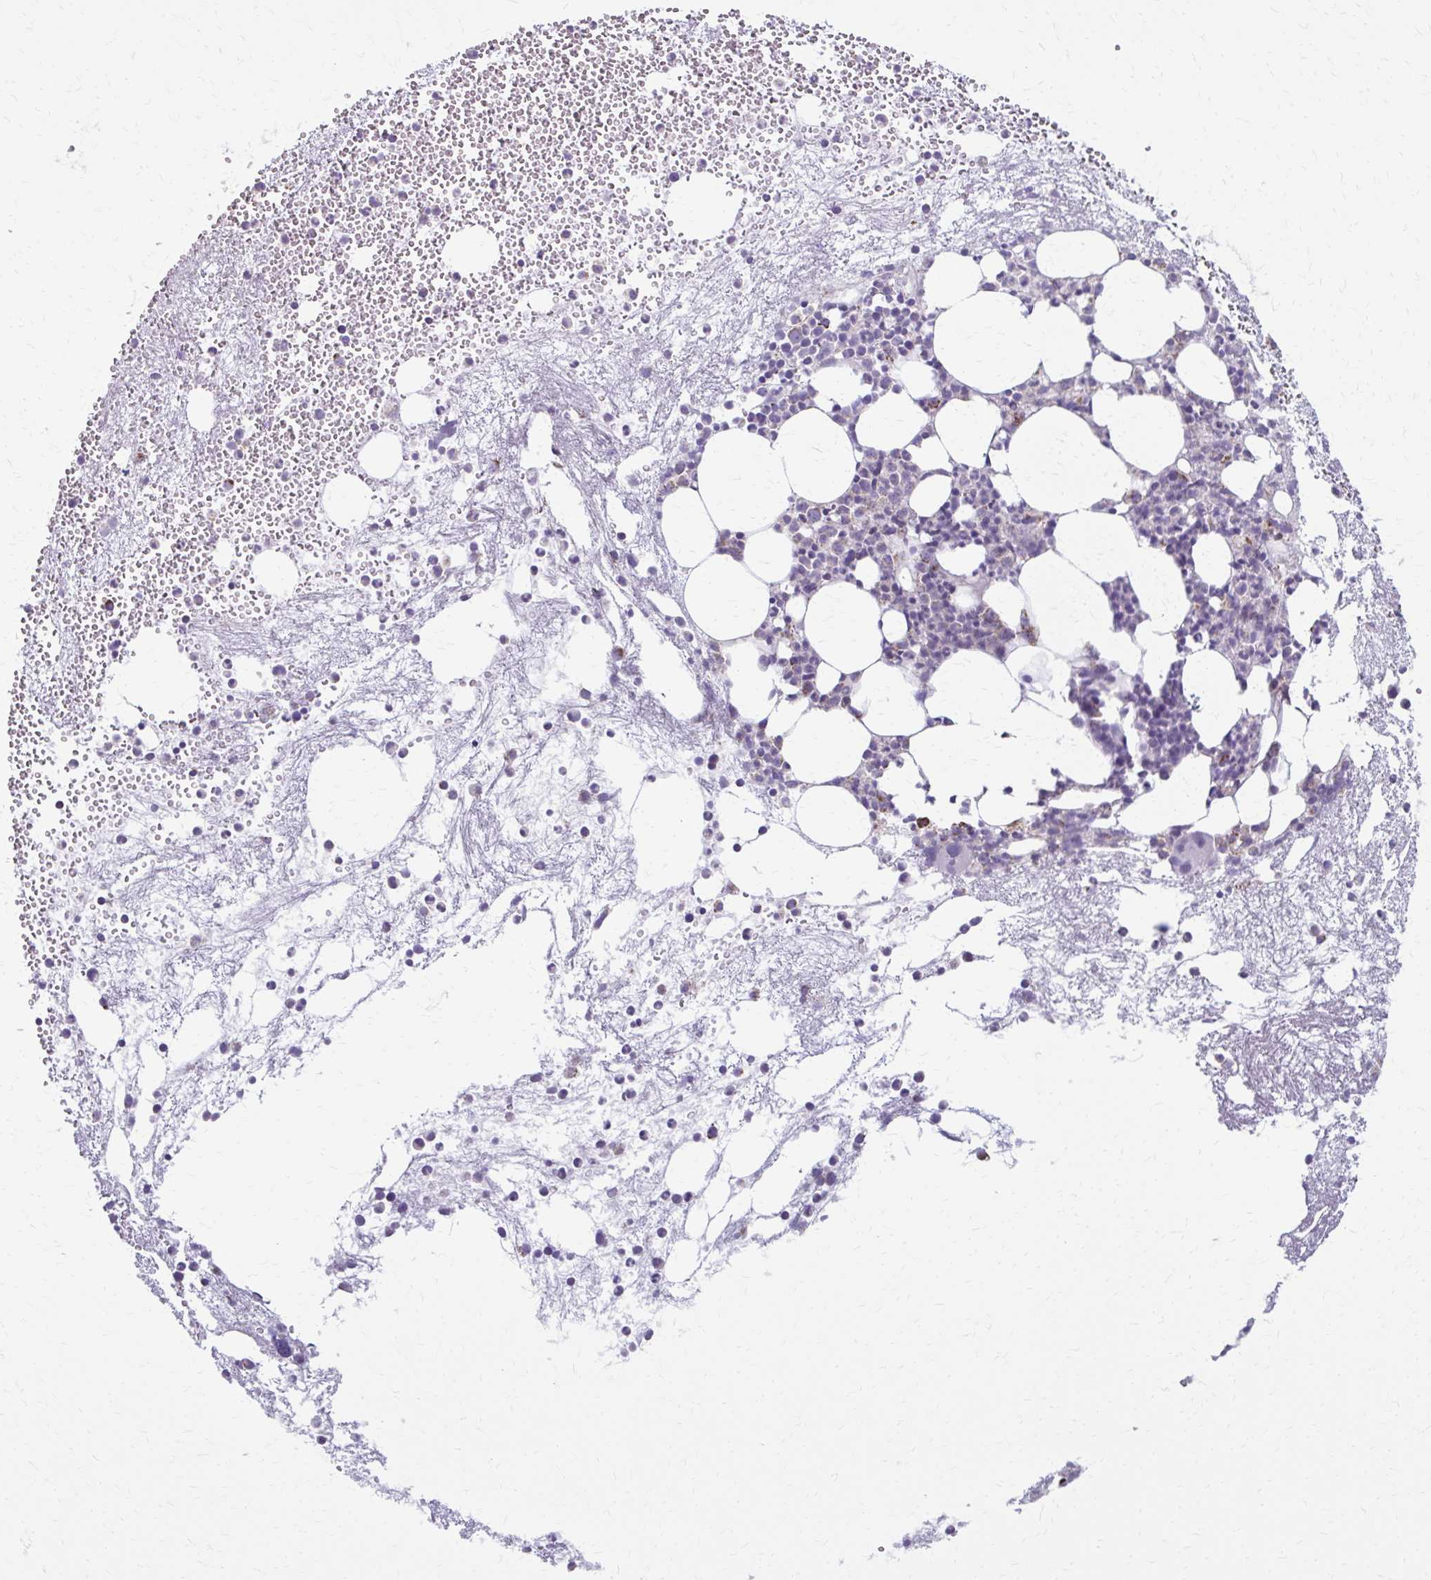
{"staining": {"intensity": "moderate", "quantity": "<25%", "location": "cytoplasmic/membranous"}, "tissue": "bone marrow", "cell_type": "Hematopoietic cells", "image_type": "normal", "snomed": [{"axis": "morphology", "description": "Normal tissue, NOS"}, {"axis": "topography", "description": "Bone marrow"}], "caption": "Immunohistochemical staining of unremarkable bone marrow exhibits <25% levels of moderate cytoplasmic/membranous protein positivity in approximately <25% of hematopoietic cells.", "gene": "TVP23A", "patient": {"sex": "female", "age": 57}}